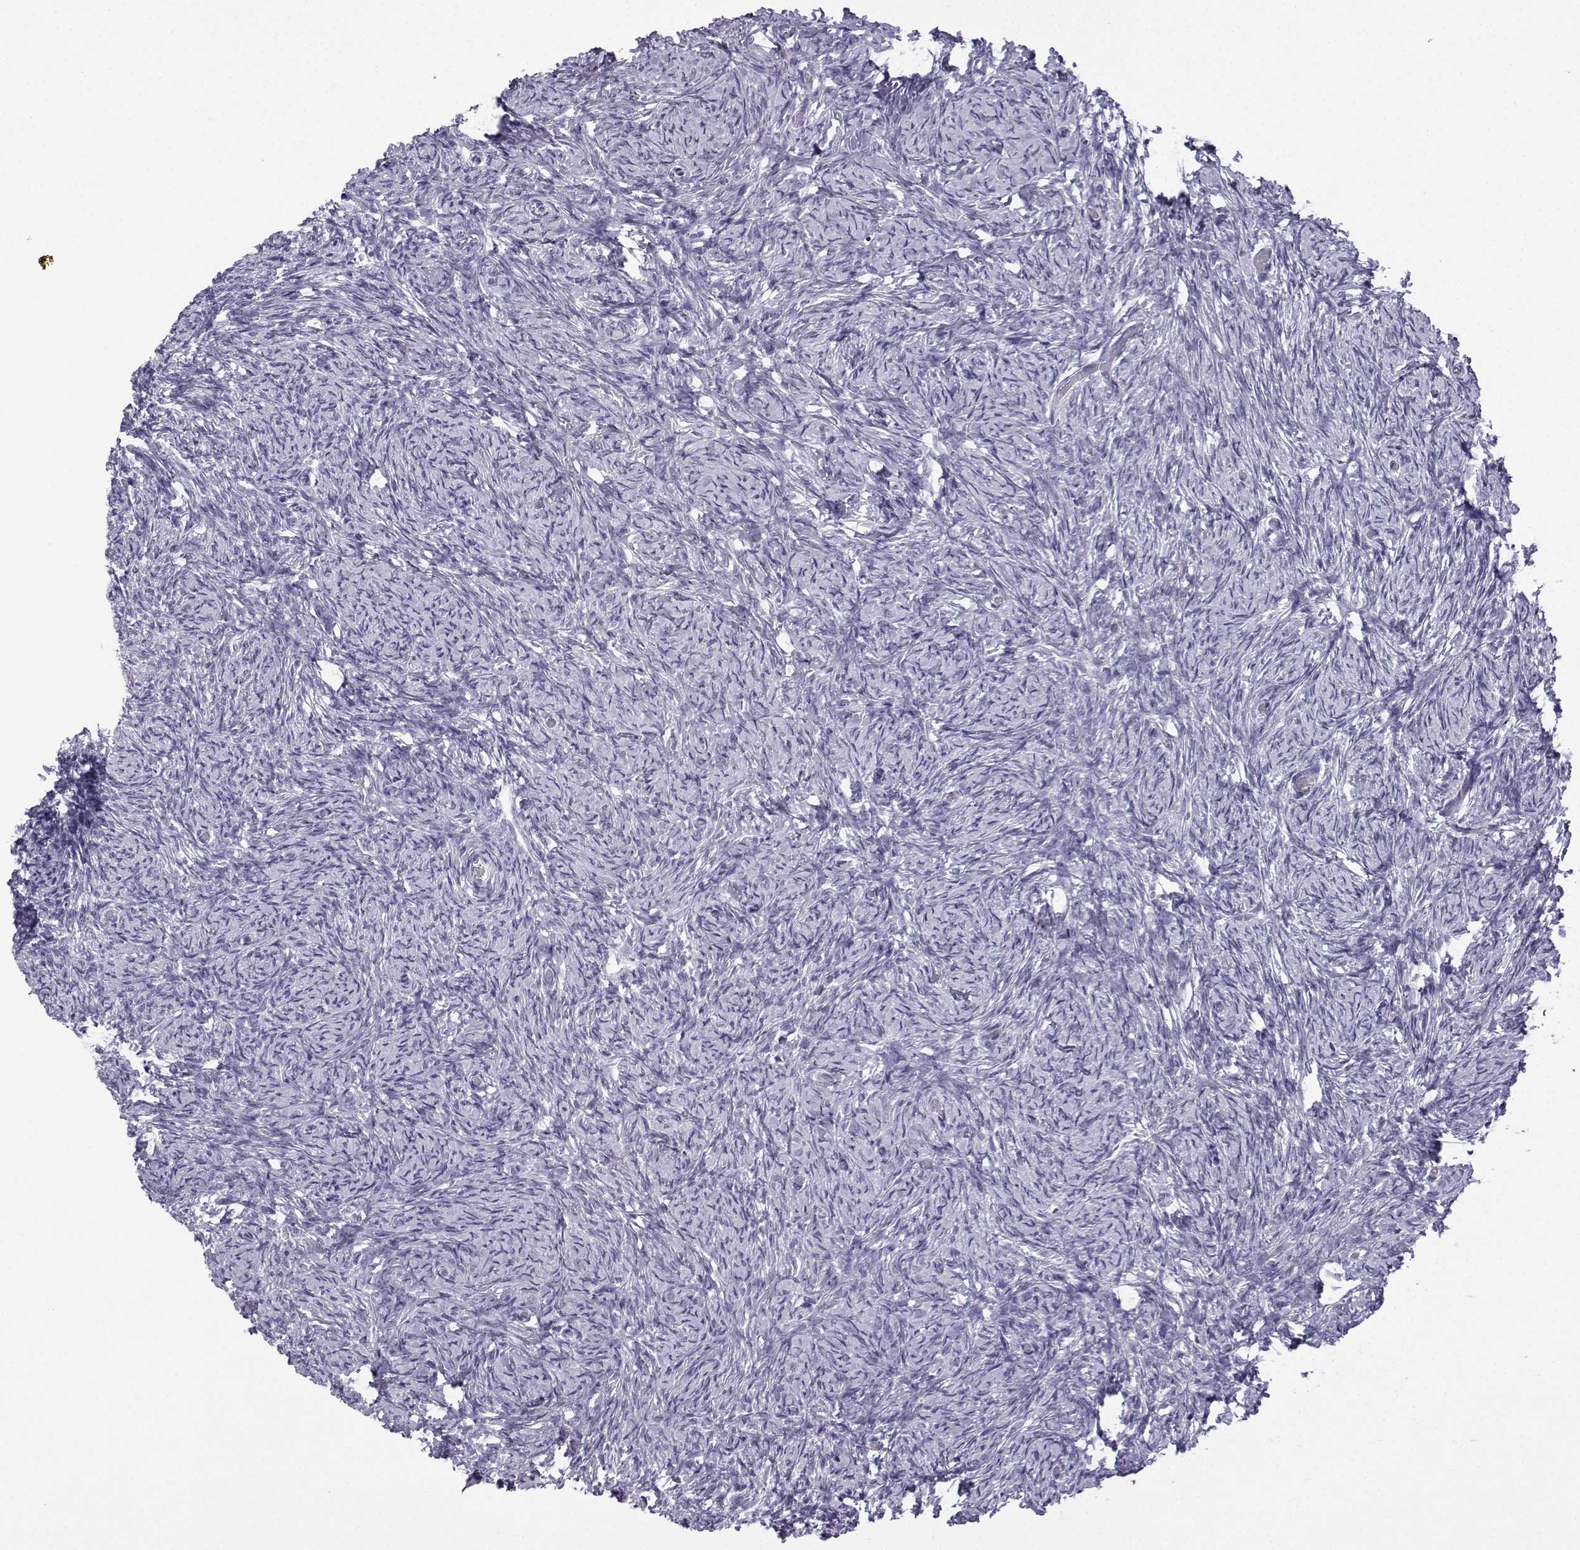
{"staining": {"intensity": "negative", "quantity": "none", "location": "none"}, "tissue": "ovary", "cell_type": "Follicle cells", "image_type": "normal", "snomed": [{"axis": "morphology", "description": "Normal tissue, NOS"}, {"axis": "topography", "description": "Ovary"}], "caption": "This is a photomicrograph of IHC staining of benign ovary, which shows no expression in follicle cells.", "gene": "MRGBP", "patient": {"sex": "female", "age": 39}}